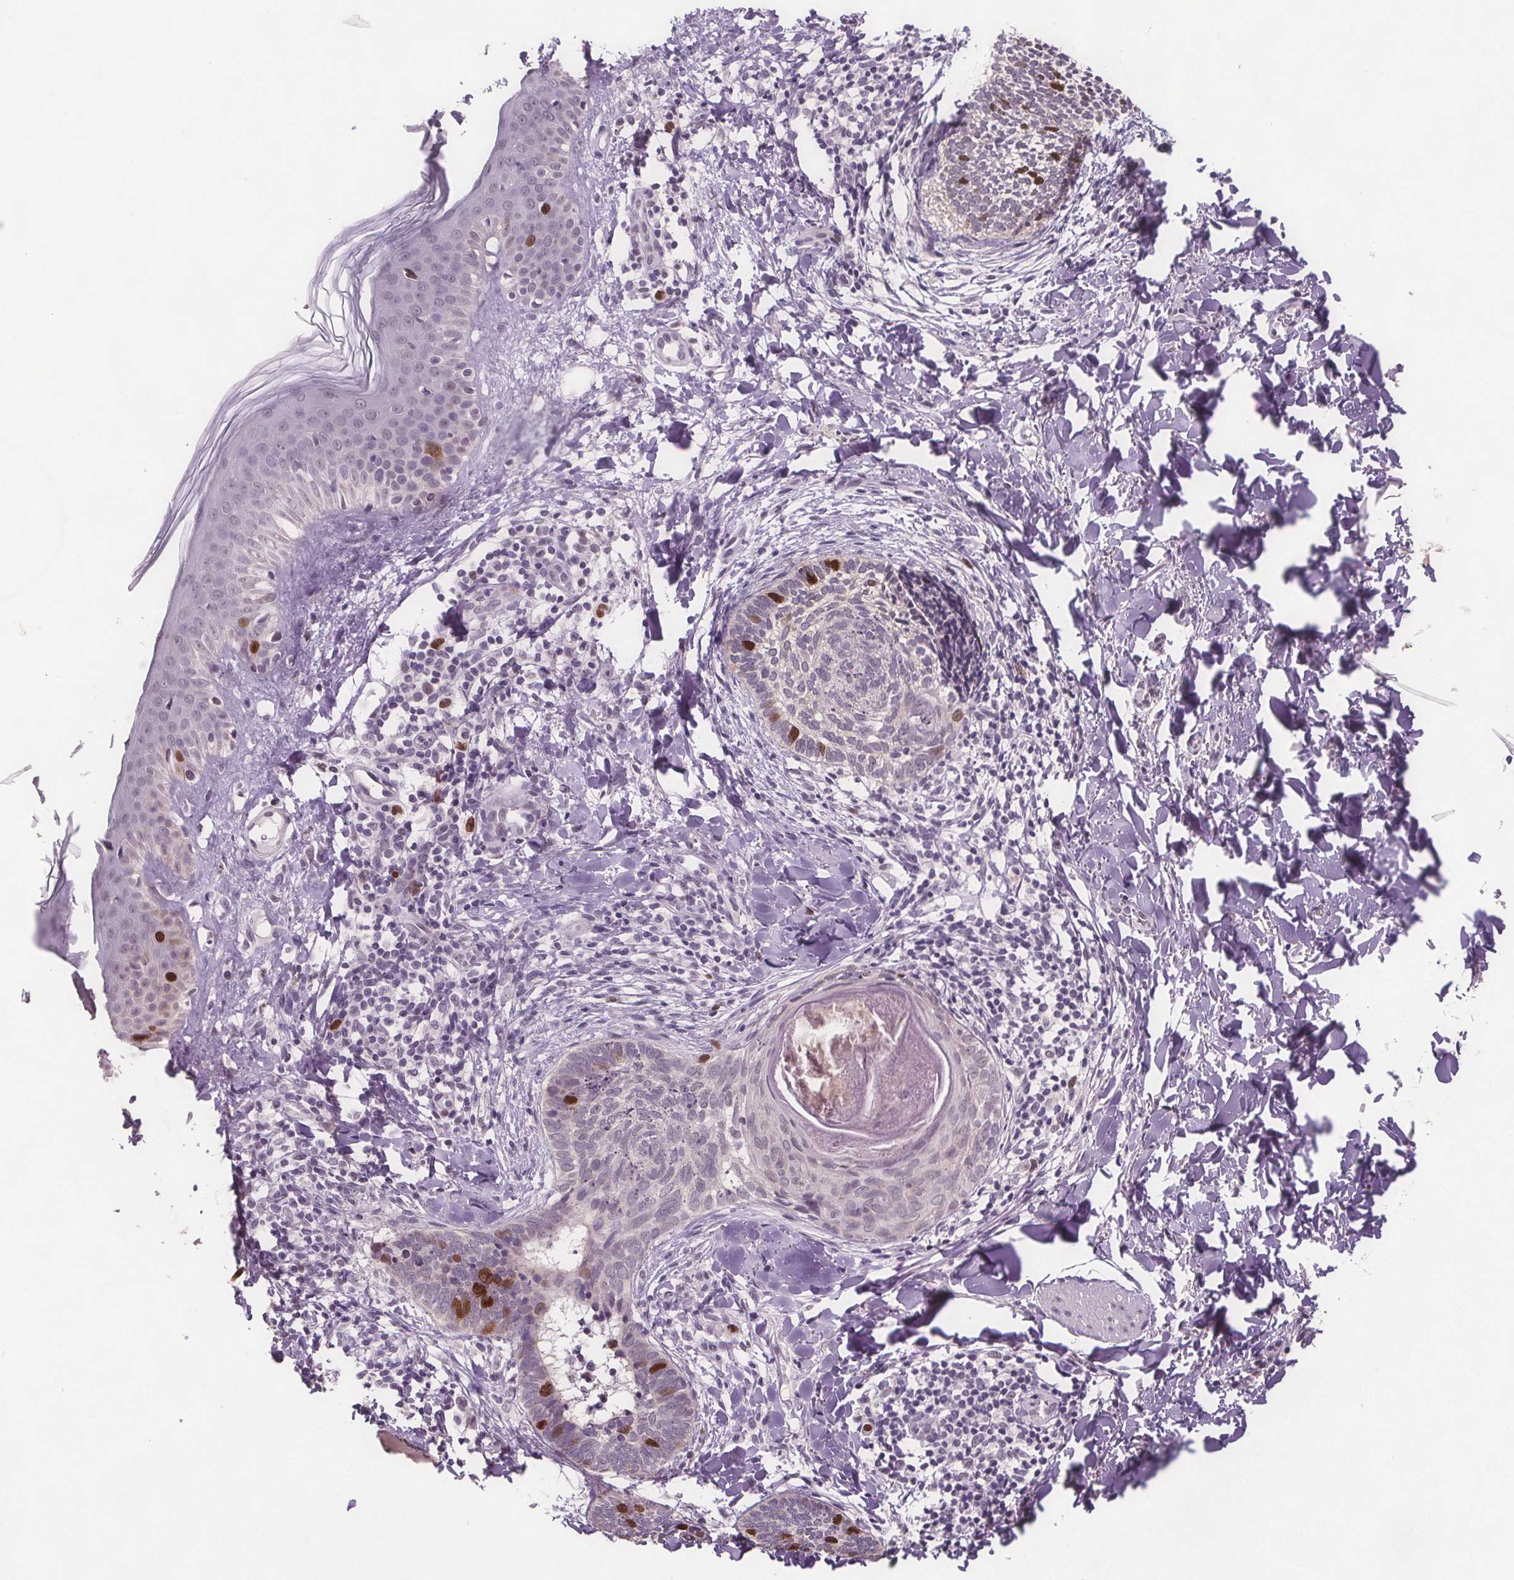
{"staining": {"intensity": "strong", "quantity": "<25%", "location": "nuclear"}, "tissue": "skin cancer", "cell_type": "Tumor cells", "image_type": "cancer", "snomed": [{"axis": "morphology", "description": "Normal tissue, NOS"}, {"axis": "morphology", "description": "Basal cell carcinoma"}, {"axis": "topography", "description": "Skin"}], "caption": "Human skin cancer stained for a protein (brown) shows strong nuclear positive expression in approximately <25% of tumor cells.", "gene": "CENPF", "patient": {"sex": "male", "age": 46}}